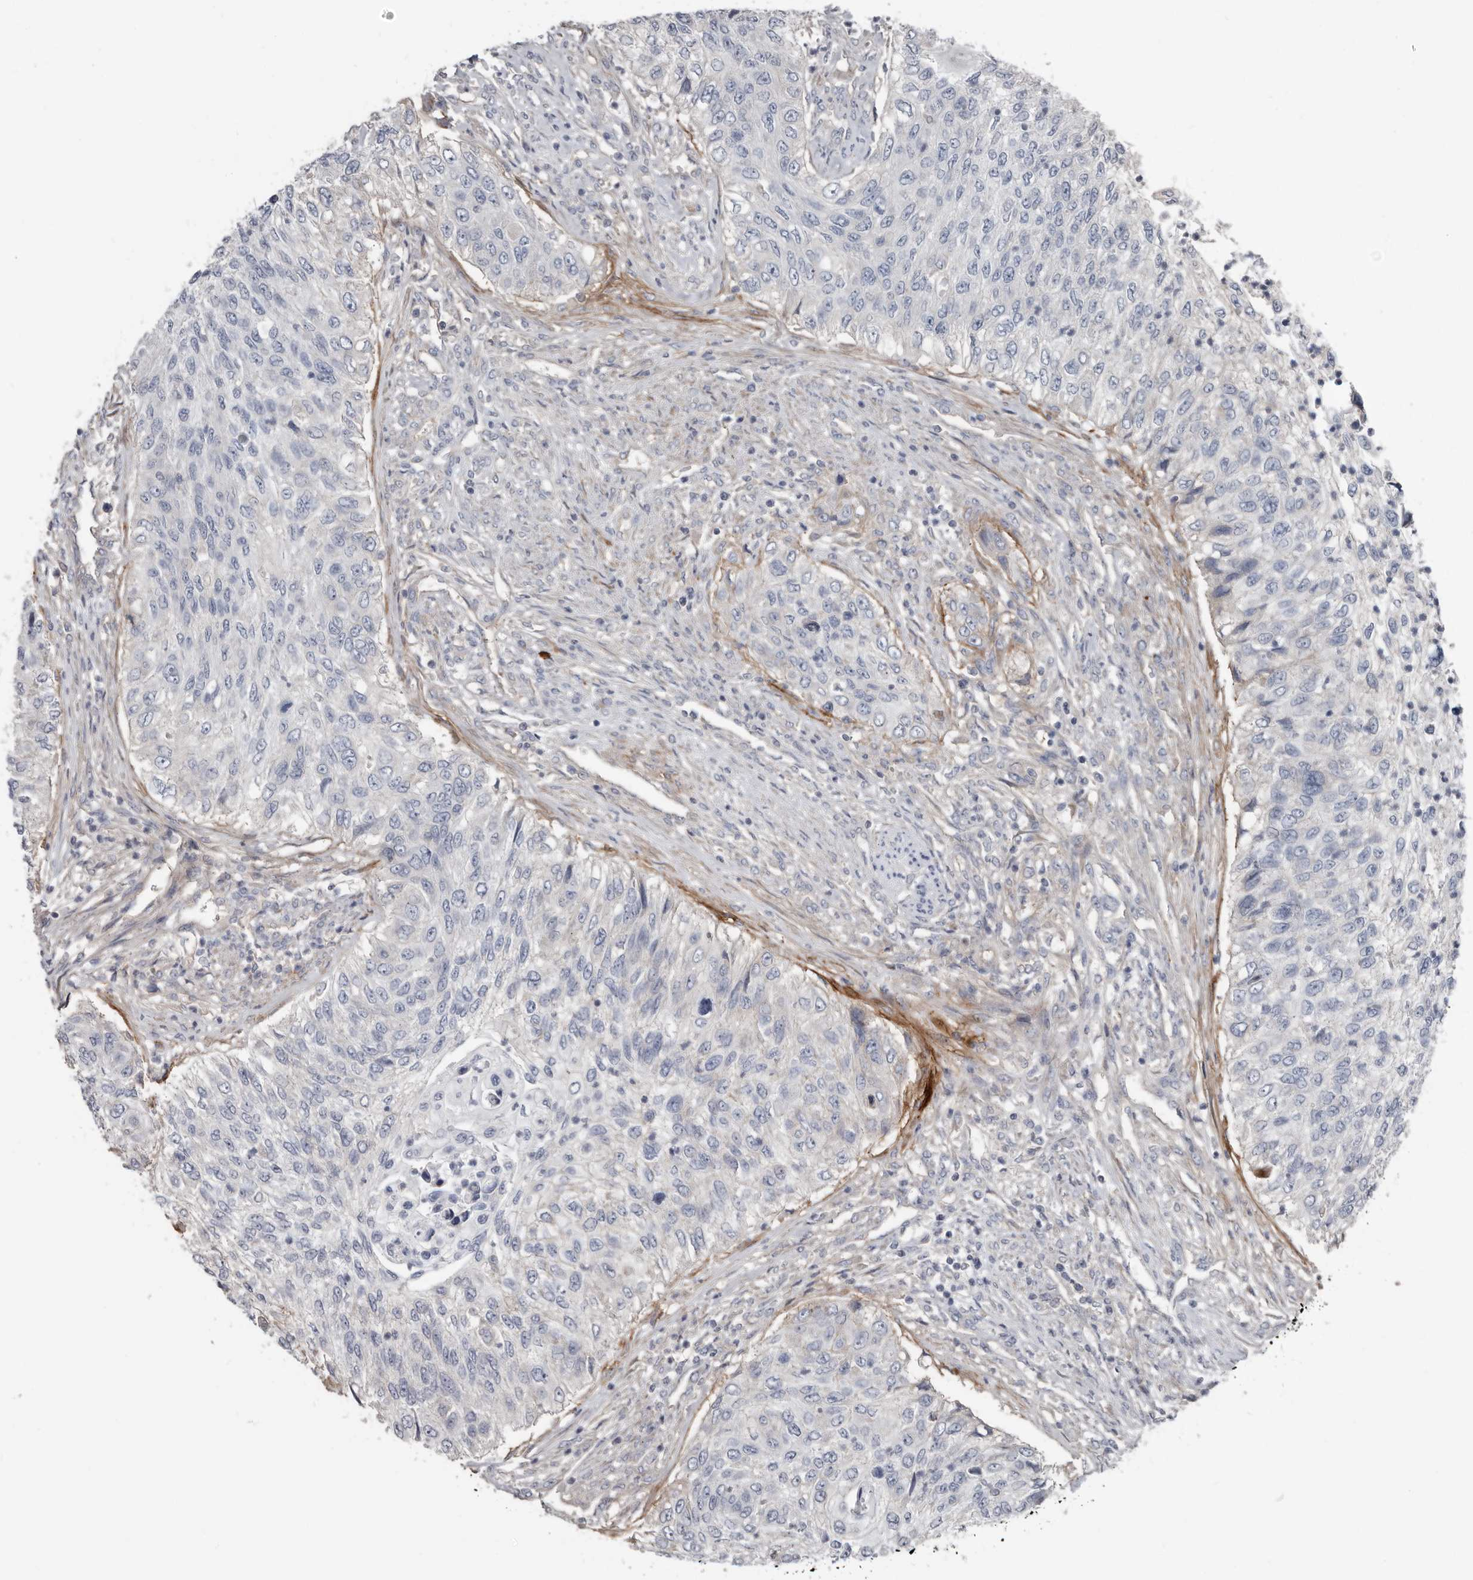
{"staining": {"intensity": "weak", "quantity": "<25%", "location": "cytoplasmic/membranous"}, "tissue": "urothelial cancer", "cell_type": "Tumor cells", "image_type": "cancer", "snomed": [{"axis": "morphology", "description": "Urothelial carcinoma, High grade"}, {"axis": "topography", "description": "Urinary bladder"}], "caption": "A histopathology image of human high-grade urothelial carcinoma is negative for staining in tumor cells.", "gene": "ZNF114", "patient": {"sex": "female", "age": 60}}